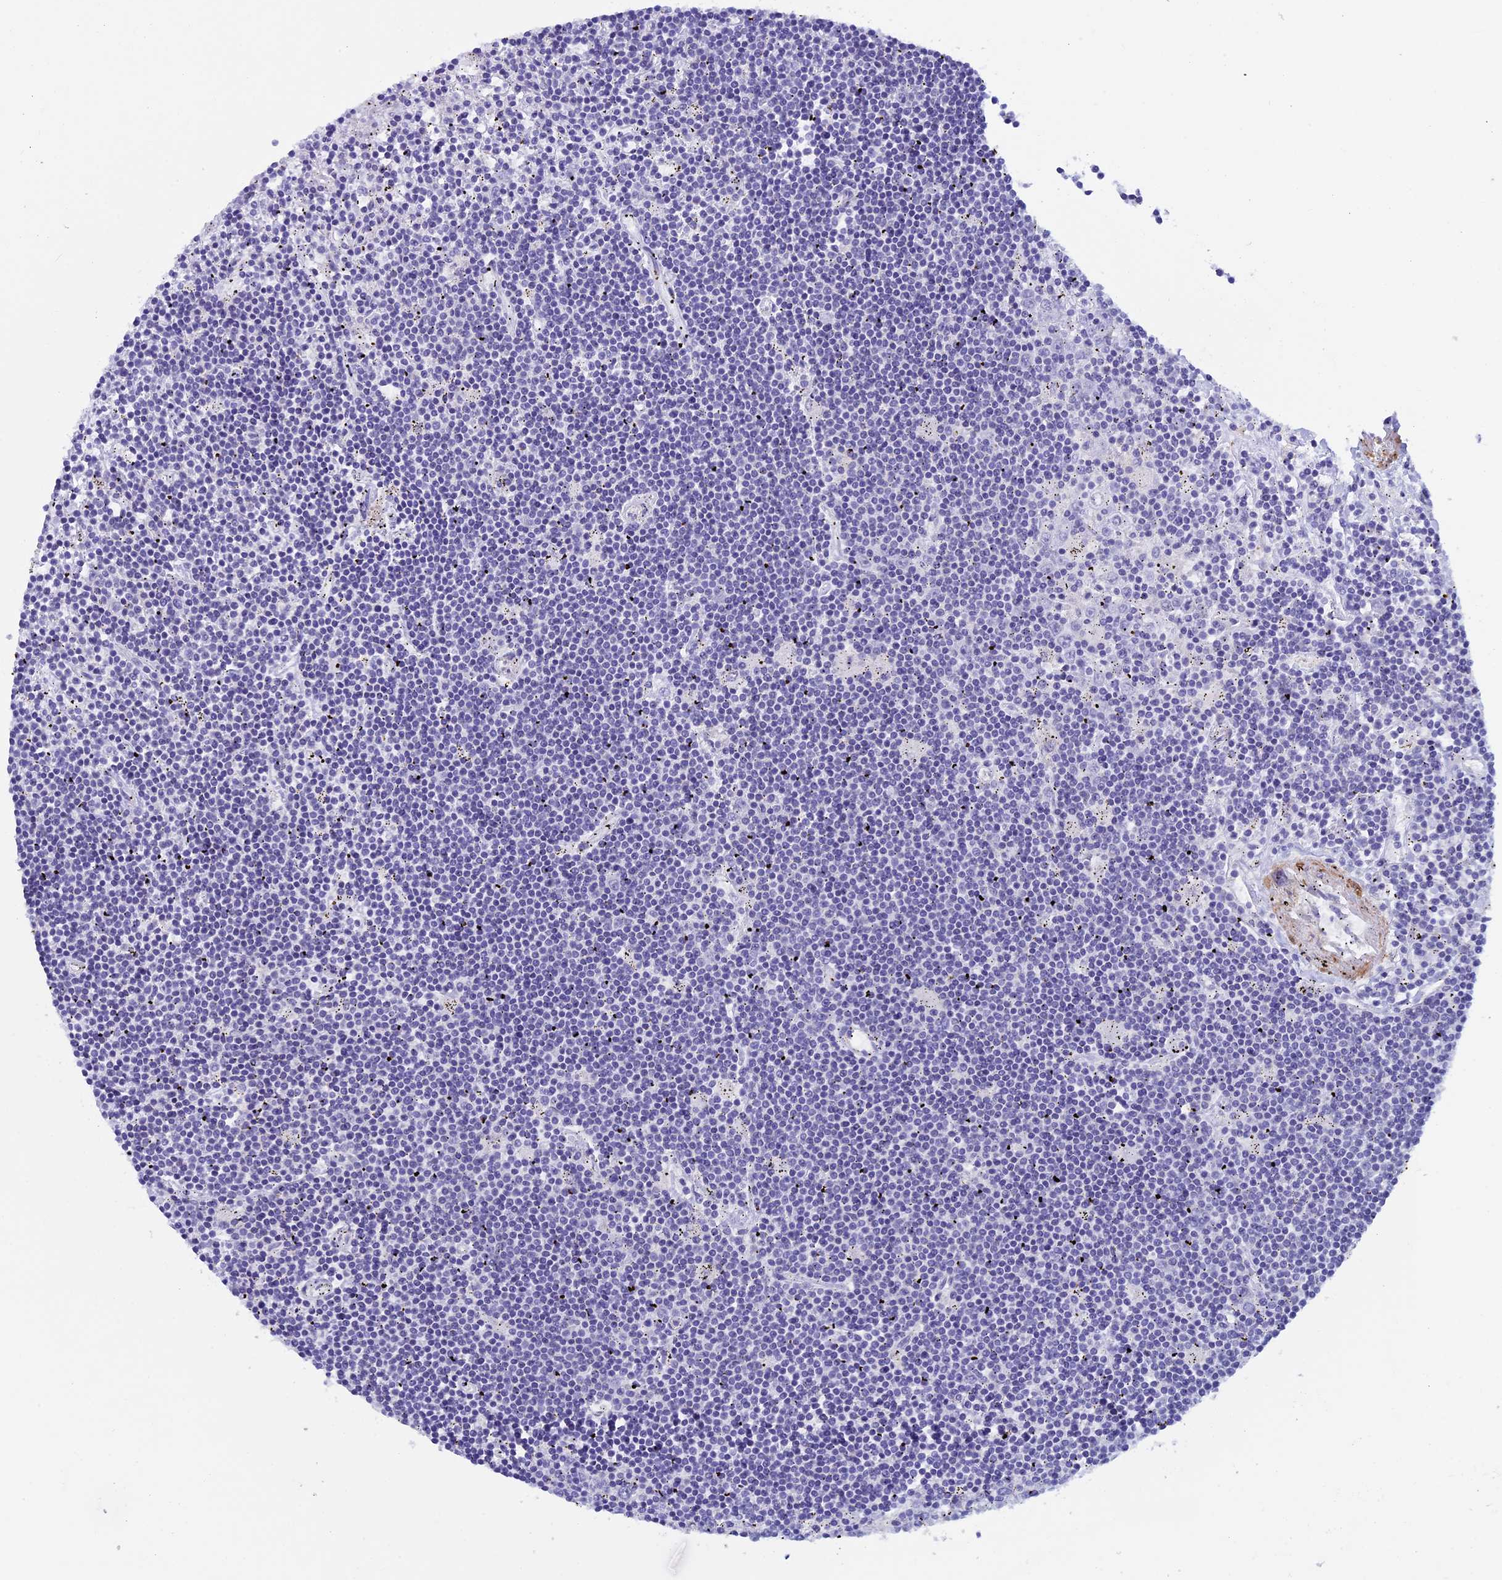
{"staining": {"intensity": "negative", "quantity": "none", "location": "none"}, "tissue": "lymphoma", "cell_type": "Tumor cells", "image_type": "cancer", "snomed": [{"axis": "morphology", "description": "Malignant lymphoma, non-Hodgkin's type, Low grade"}, {"axis": "topography", "description": "Spleen"}], "caption": "Immunohistochemical staining of malignant lymphoma, non-Hodgkin's type (low-grade) shows no significant staining in tumor cells.", "gene": "IGSF6", "patient": {"sex": "male", "age": 76}}